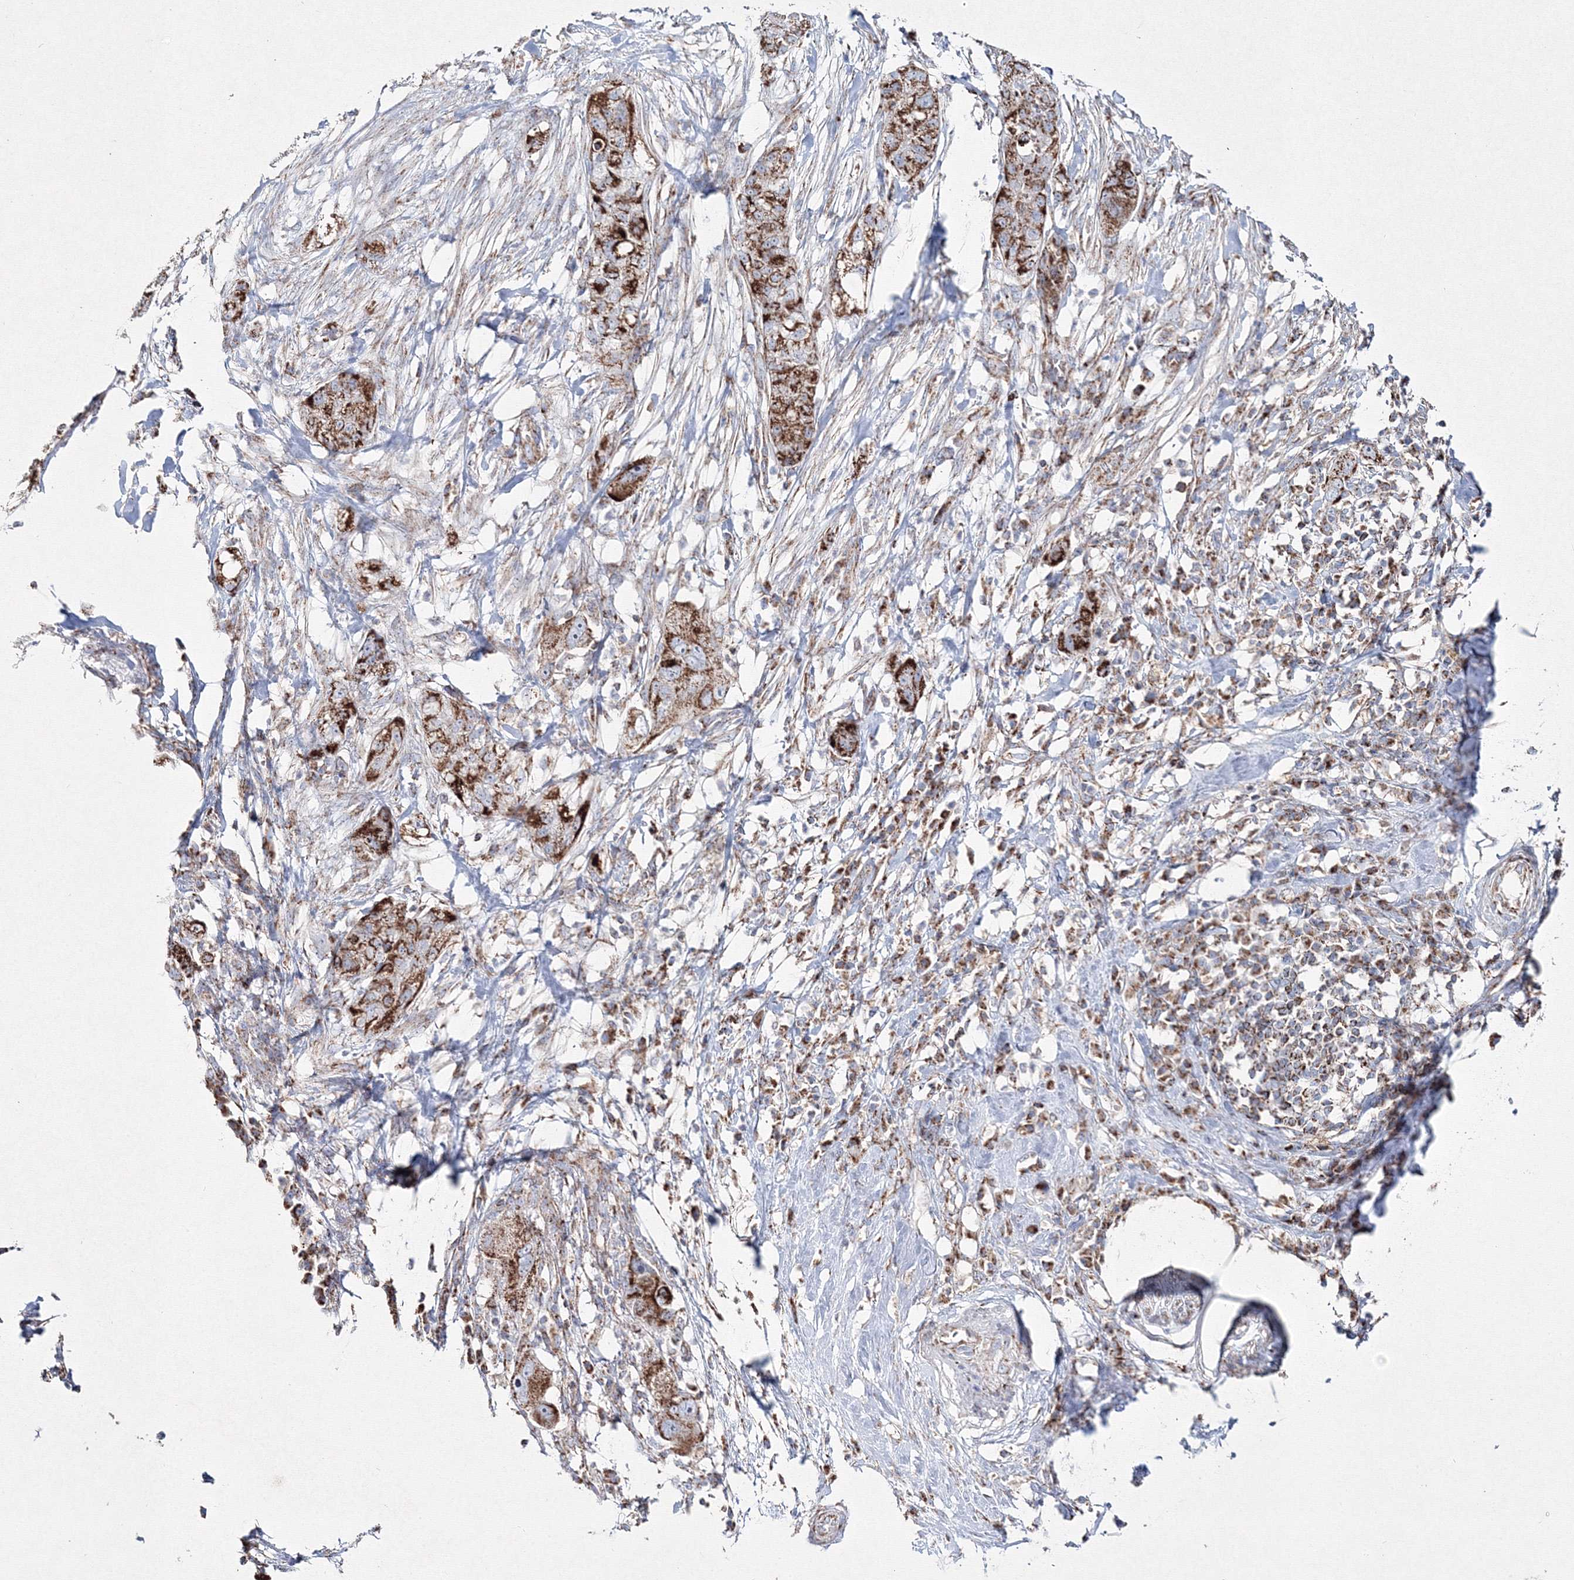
{"staining": {"intensity": "moderate", "quantity": ">75%", "location": "cytoplasmic/membranous"}, "tissue": "pancreatic cancer", "cell_type": "Tumor cells", "image_type": "cancer", "snomed": [{"axis": "morphology", "description": "Adenocarcinoma, NOS"}, {"axis": "topography", "description": "Pancreas"}], "caption": "Moderate cytoplasmic/membranous positivity is seen in about >75% of tumor cells in pancreatic adenocarcinoma.", "gene": "IGSF9", "patient": {"sex": "female", "age": 78}}